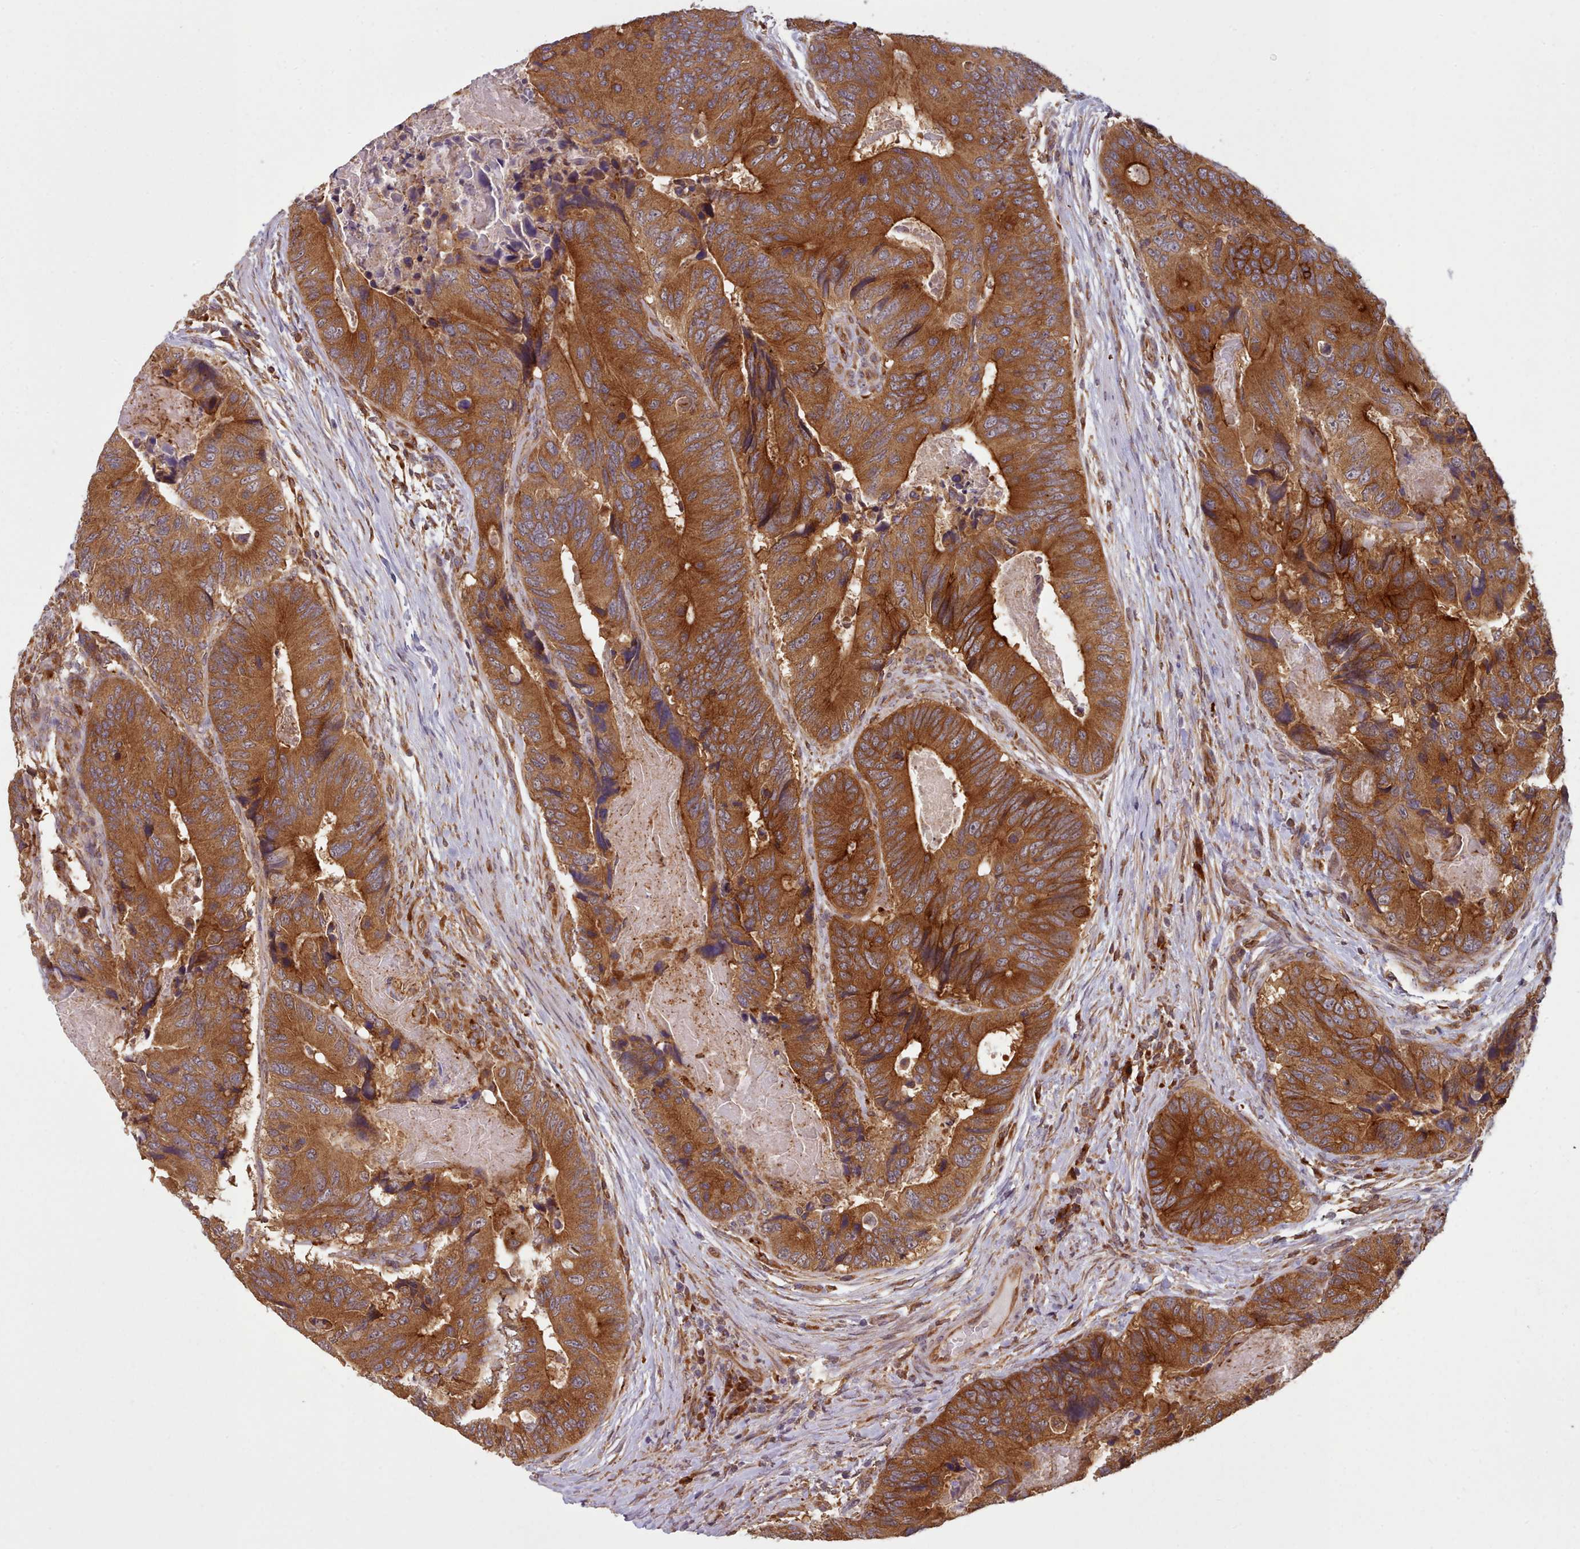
{"staining": {"intensity": "strong", "quantity": ">75%", "location": "cytoplasmic/membranous"}, "tissue": "colorectal cancer", "cell_type": "Tumor cells", "image_type": "cancer", "snomed": [{"axis": "morphology", "description": "Adenocarcinoma, NOS"}, {"axis": "topography", "description": "Colon"}], "caption": "Human colorectal cancer stained with a brown dye demonstrates strong cytoplasmic/membranous positive staining in about >75% of tumor cells.", "gene": "CRYBG1", "patient": {"sex": "male", "age": 84}}